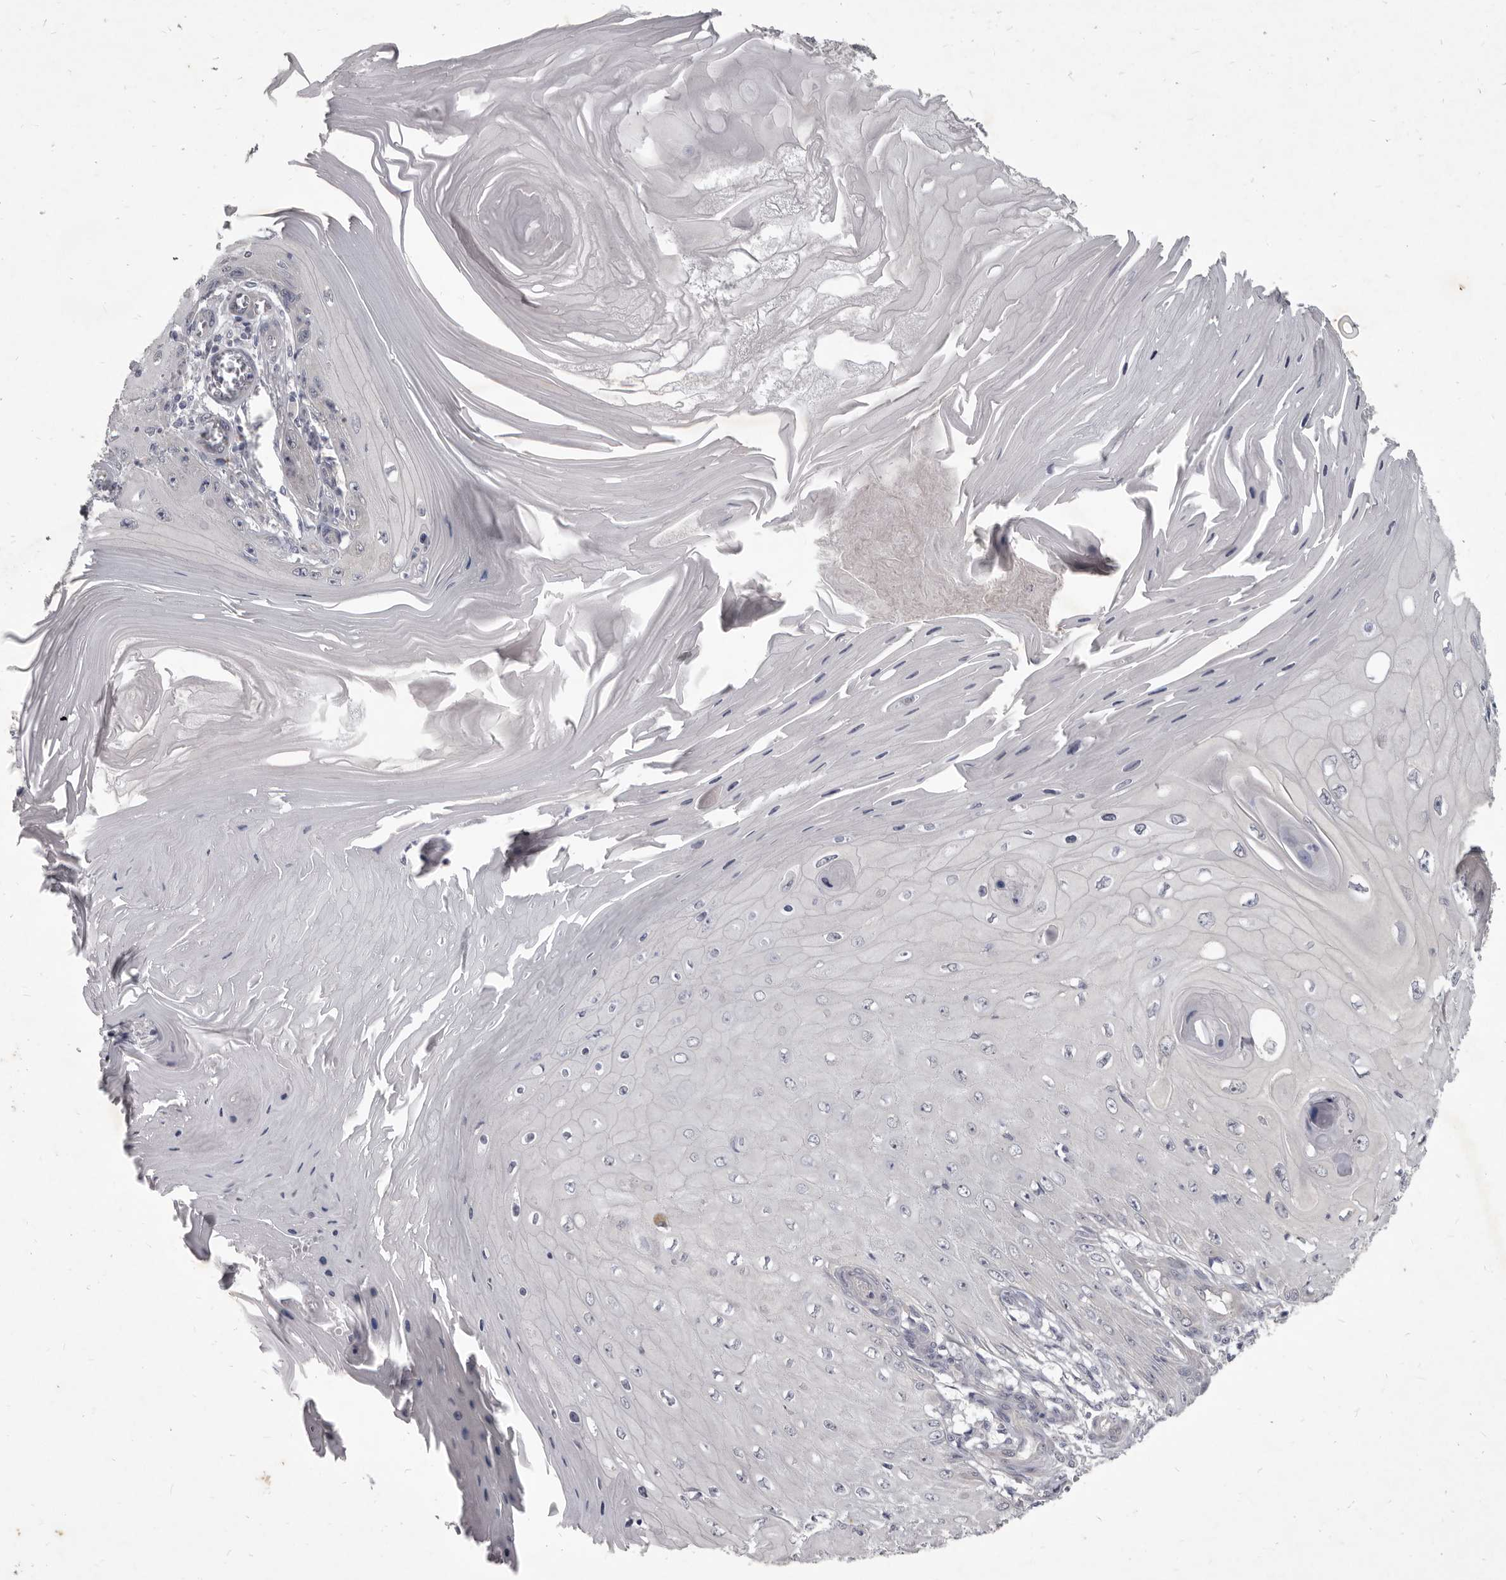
{"staining": {"intensity": "negative", "quantity": "none", "location": "none"}, "tissue": "skin cancer", "cell_type": "Tumor cells", "image_type": "cancer", "snomed": [{"axis": "morphology", "description": "Squamous cell carcinoma, NOS"}, {"axis": "topography", "description": "Skin"}], "caption": "IHC photomicrograph of skin cancer stained for a protein (brown), which displays no positivity in tumor cells.", "gene": "GSK3B", "patient": {"sex": "female", "age": 73}}